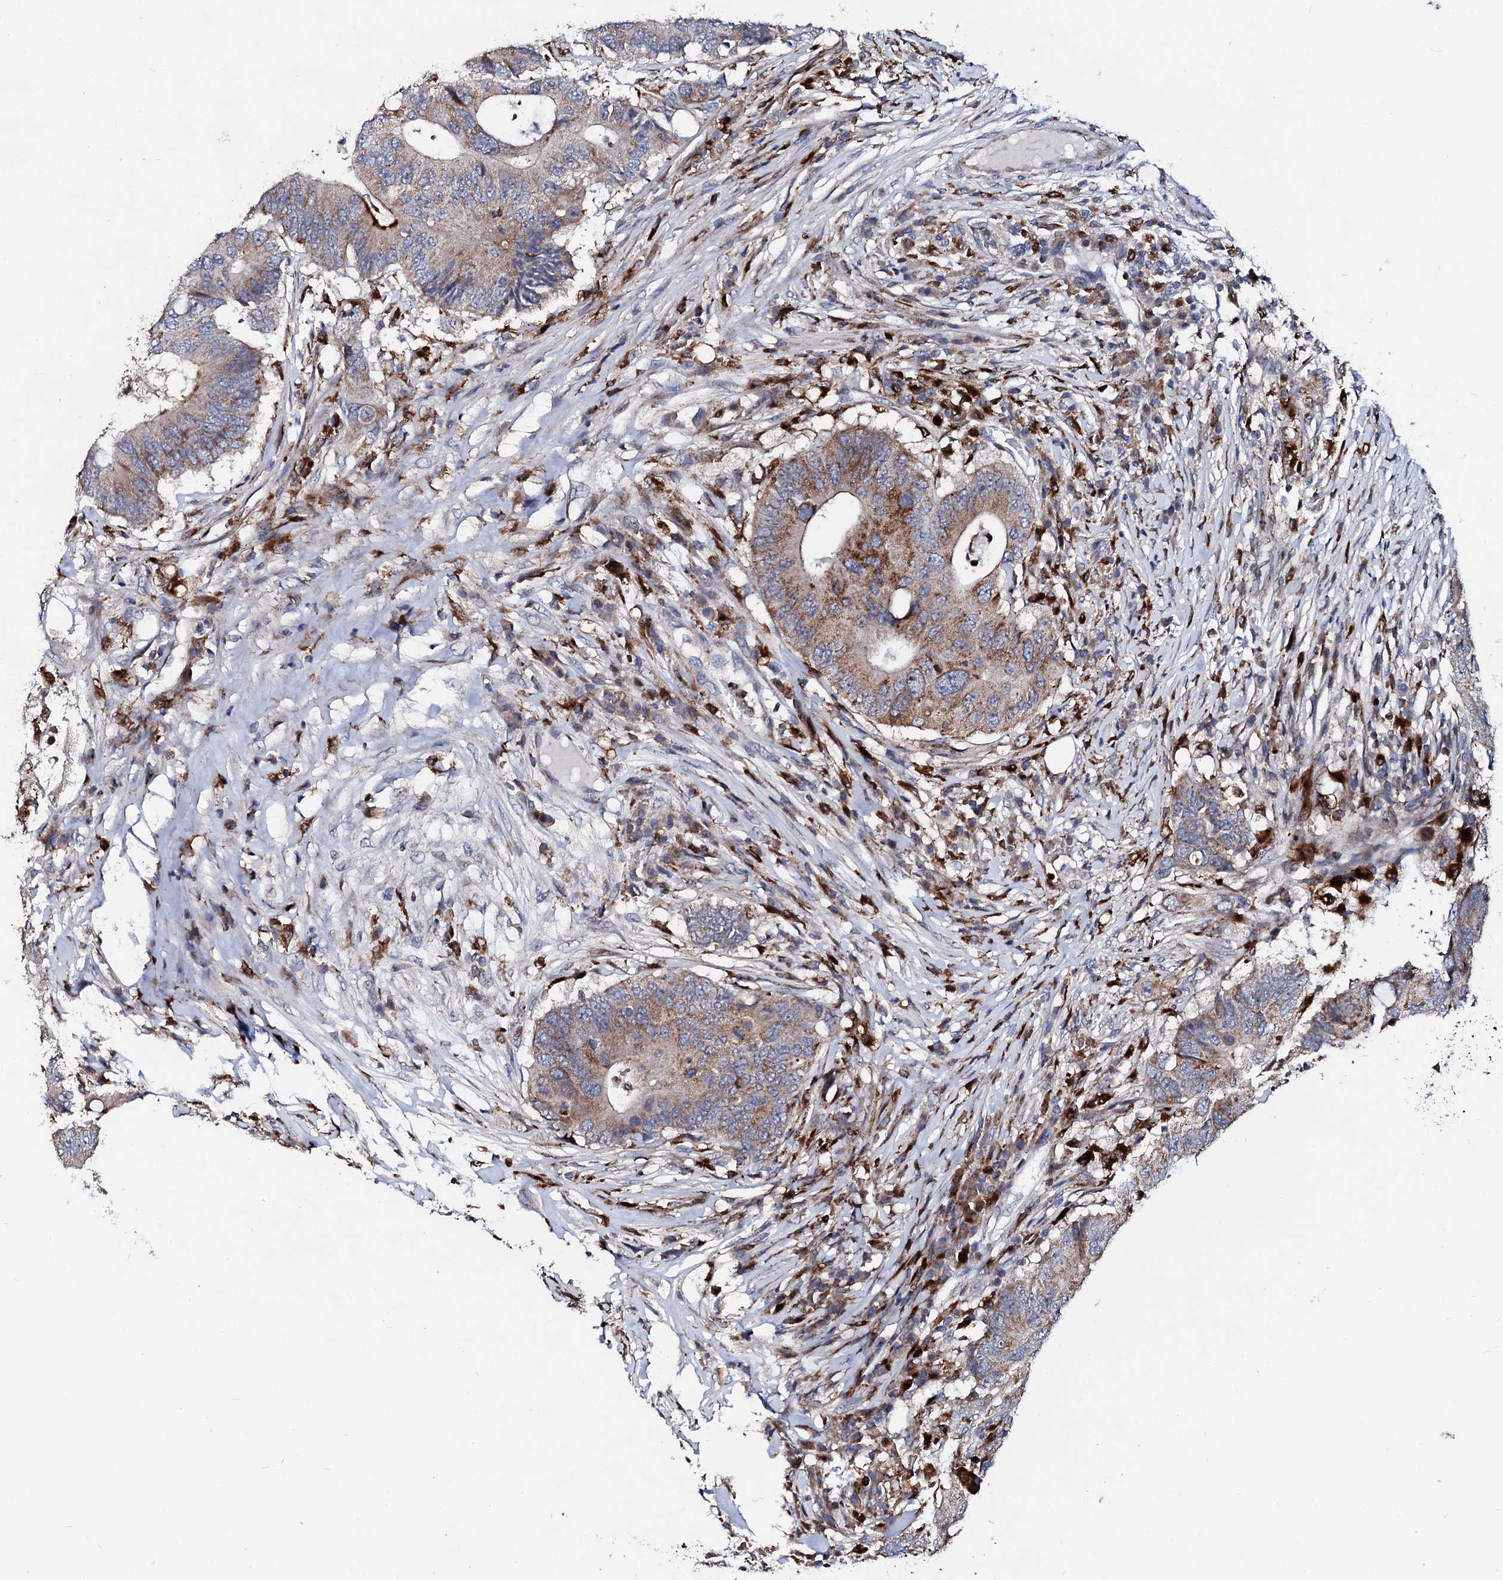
{"staining": {"intensity": "moderate", "quantity": ">75%", "location": "cytoplasmic/membranous"}, "tissue": "colorectal cancer", "cell_type": "Tumor cells", "image_type": "cancer", "snomed": [{"axis": "morphology", "description": "Adenocarcinoma, NOS"}, {"axis": "topography", "description": "Colon"}], "caption": "Immunohistochemical staining of colorectal cancer (adenocarcinoma) shows medium levels of moderate cytoplasmic/membranous positivity in about >75% of tumor cells.", "gene": "TCIRG1", "patient": {"sex": "male", "age": 71}}